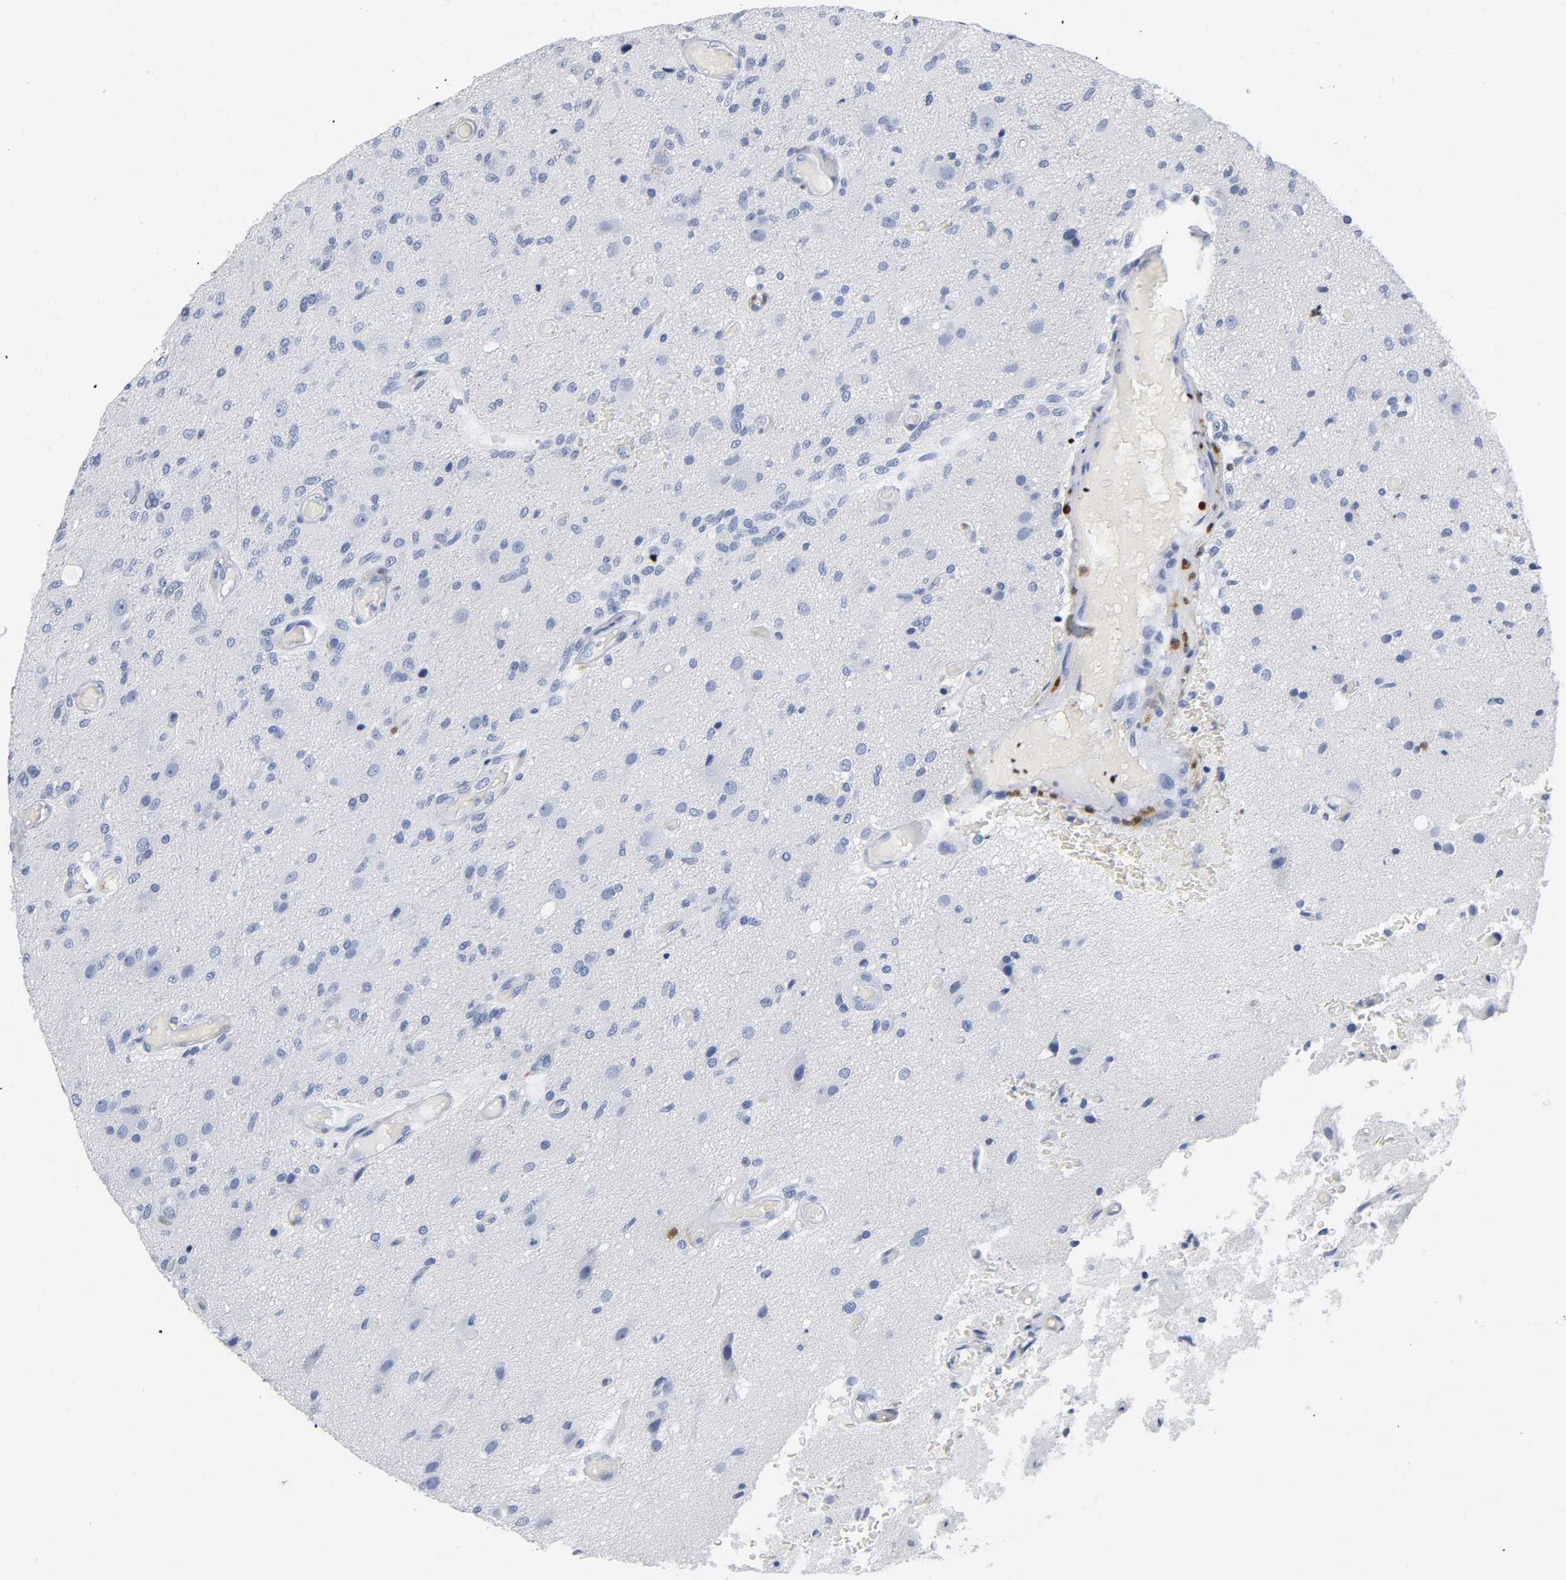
{"staining": {"intensity": "negative", "quantity": "none", "location": "none"}, "tissue": "glioma", "cell_type": "Tumor cells", "image_type": "cancer", "snomed": [{"axis": "morphology", "description": "Normal tissue, NOS"}, {"axis": "morphology", "description": "Glioma, malignant, High grade"}, {"axis": "topography", "description": "Cerebral cortex"}], "caption": "This is an immunohistochemistry photomicrograph of malignant high-grade glioma. There is no staining in tumor cells.", "gene": "DOK2", "patient": {"sex": "male", "age": 77}}